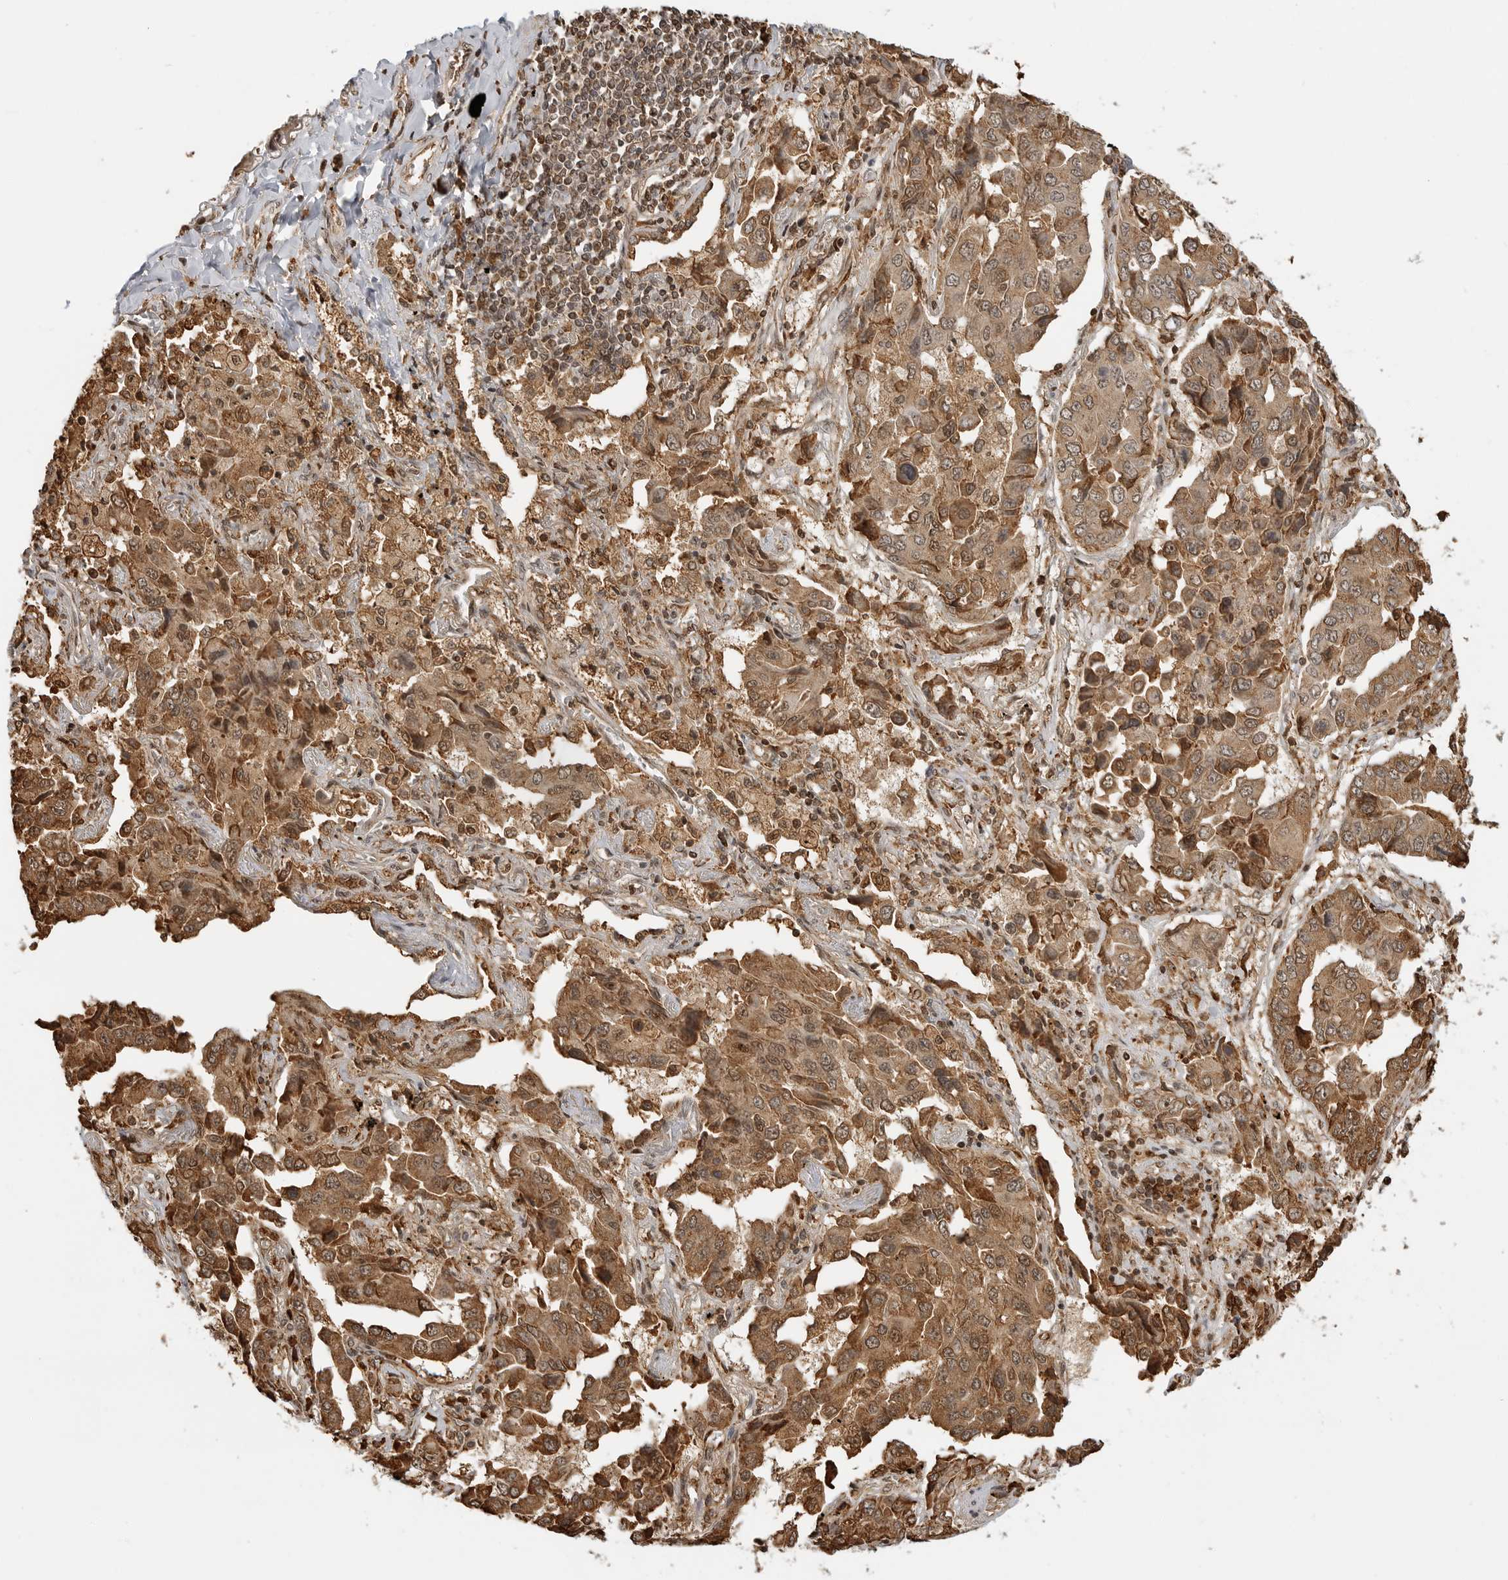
{"staining": {"intensity": "moderate", "quantity": ">75%", "location": "cytoplasmic/membranous,nuclear"}, "tissue": "lung cancer", "cell_type": "Tumor cells", "image_type": "cancer", "snomed": [{"axis": "morphology", "description": "Adenocarcinoma, NOS"}, {"axis": "topography", "description": "Lung"}], "caption": "A photomicrograph of human adenocarcinoma (lung) stained for a protein exhibits moderate cytoplasmic/membranous and nuclear brown staining in tumor cells.", "gene": "BMP2K", "patient": {"sex": "female", "age": 65}}